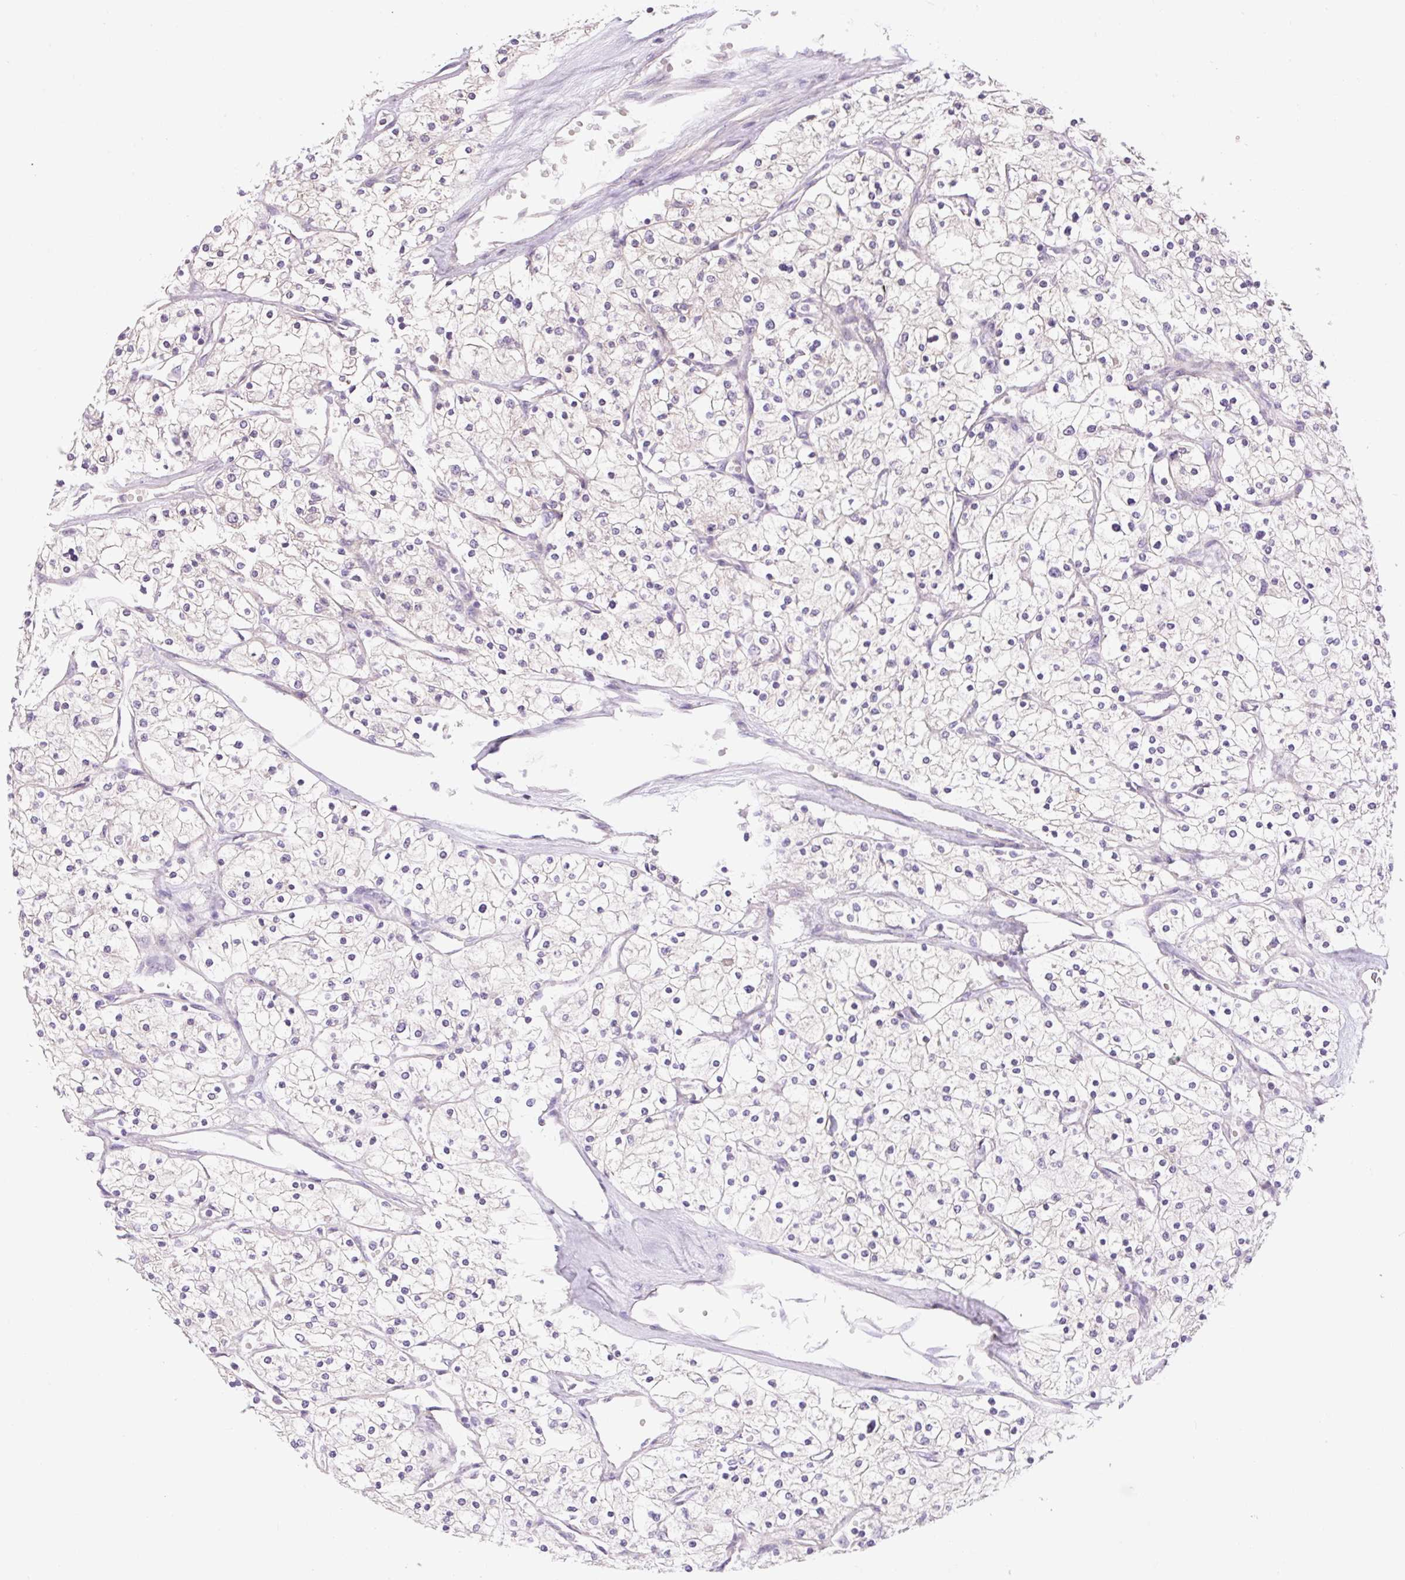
{"staining": {"intensity": "negative", "quantity": "none", "location": "none"}, "tissue": "renal cancer", "cell_type": "Tumor cells", "image_type": "cancer", "snomed": [{"axis": "morphology", "description": "Adenocarcinoma, NOS"}, {"axis": "topography", "description": "Kidney"}], "caption": "A high-resolution histopathology image shows IHC staining of renal cancer (adenocarcinoma), which shows no significant positivity in tumor cells. (DAB (3,3'-diaminobenzidine) immunohistochemistry (IHC), high magnification).", "gene": "COX8A", "patient": {"sex": "male", "age": 80}}